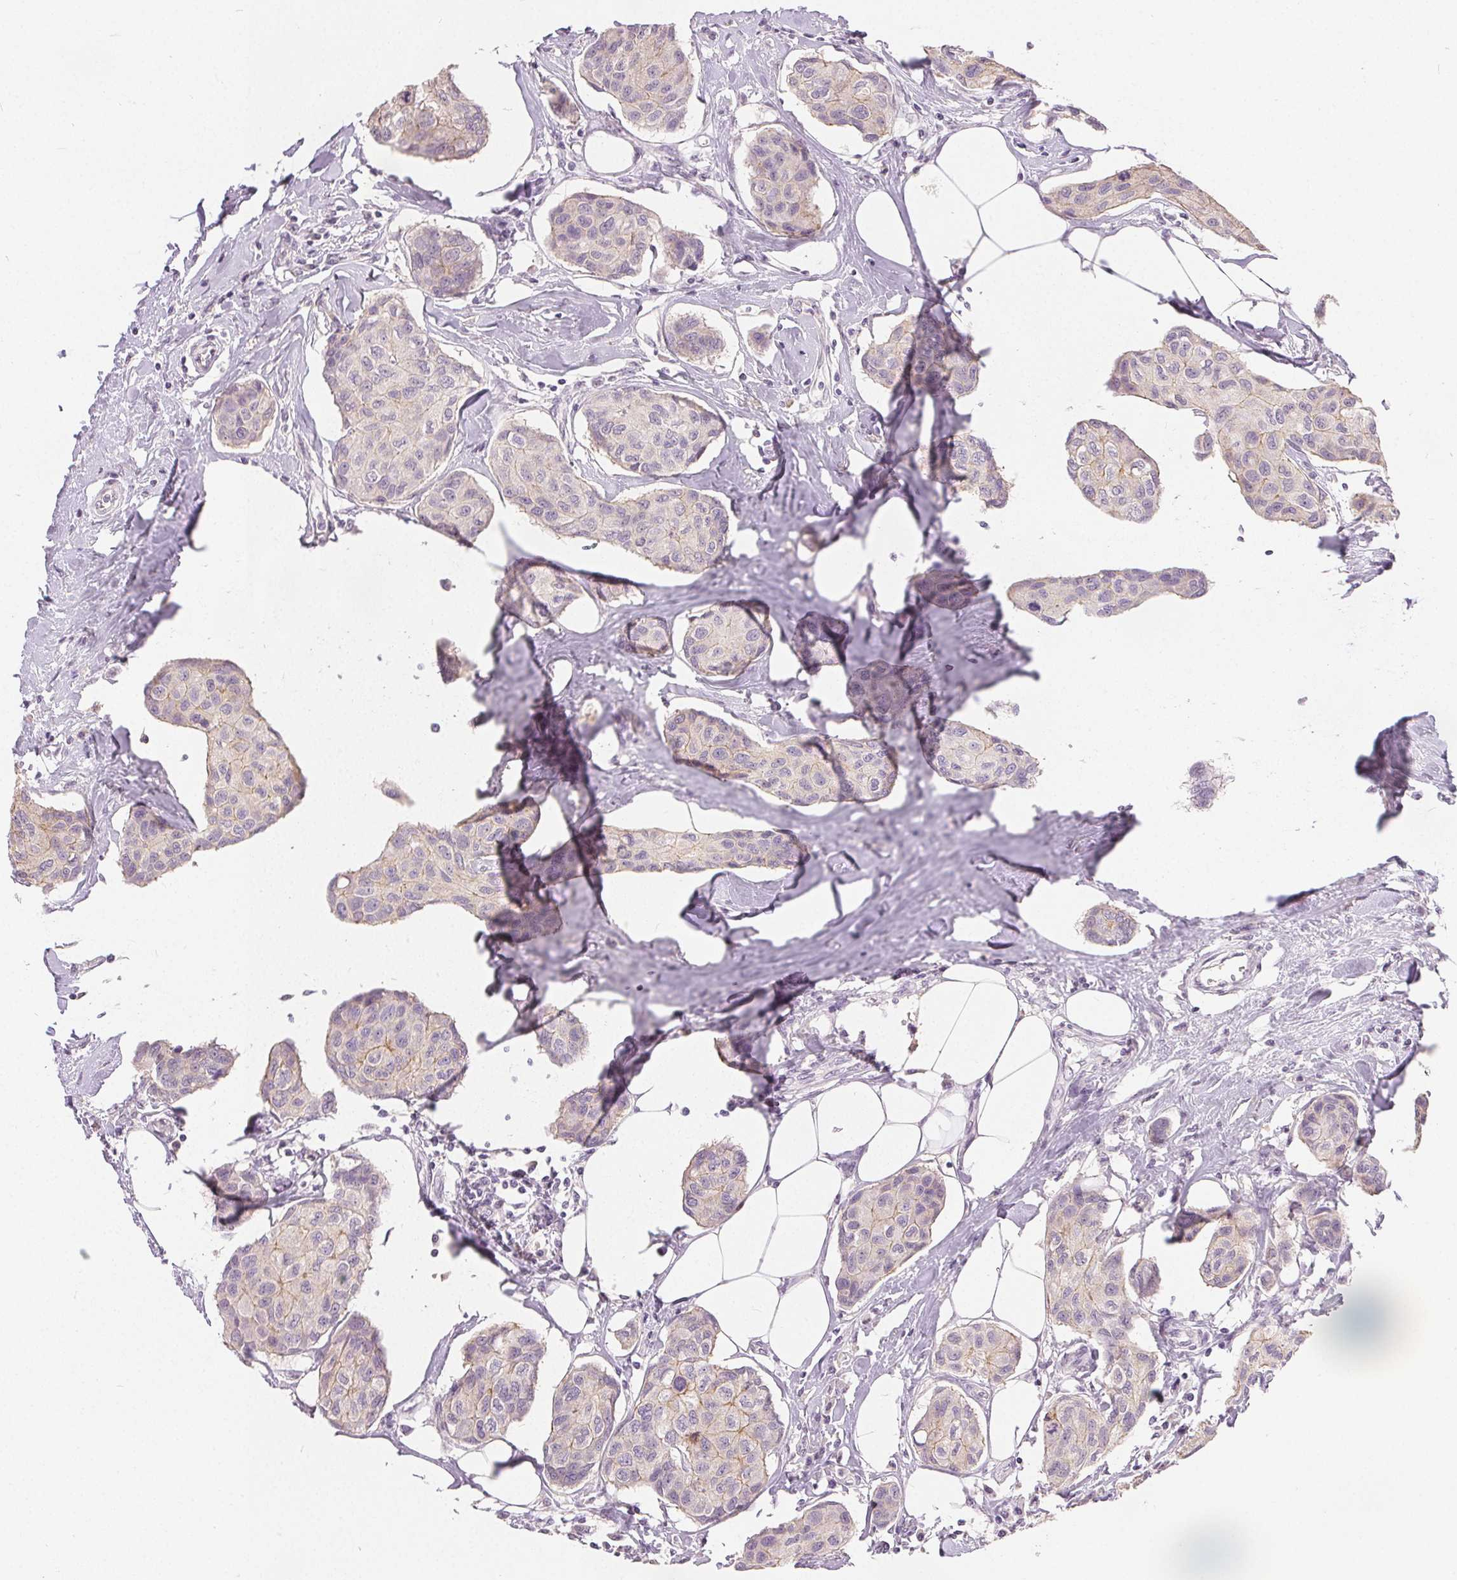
{"staining": {"intensity": "negative", "quantity": "none", "location": "none"}, "tissue": "breast cancer", "cell_type": "Tumor cells", "image_type": "cancer", "snomed": [{"axis": "morphology", "description": "Duct carcinoma"}, {"axis": "topography", "description": "Breast"}], "caption": "Immunohistochemical staining of breast cancer (infiltrating ductal carcinoma) demonstrates no significant expression in tumor cells. Brightfield microscopy of IHC stained with DAB (brown) and hematoxylin (blue), captured at high magnification.", "gene": "CA12", "patient": {"sex": "female", "age": 80}}